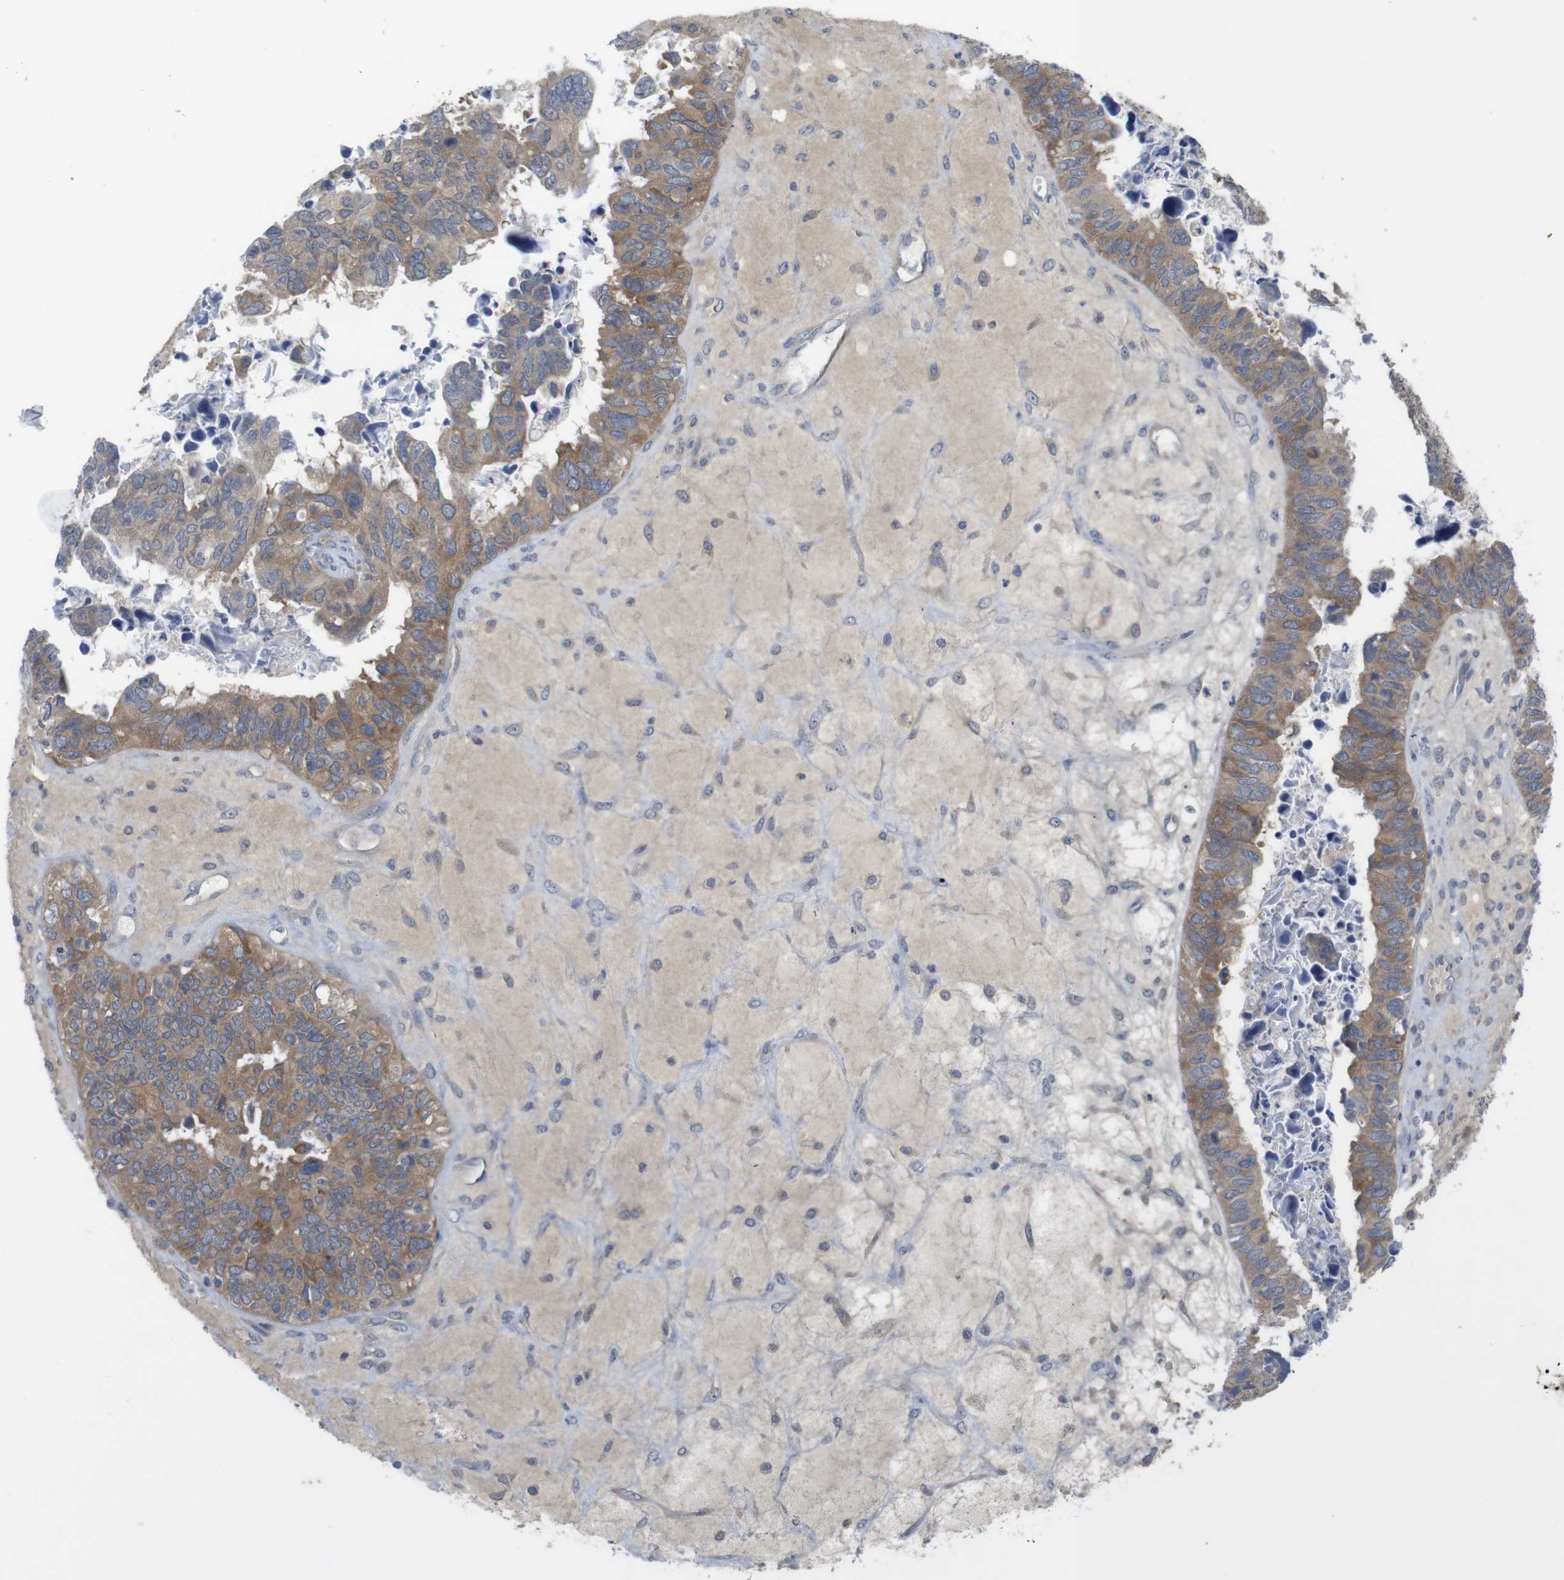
{"staining": {"intensity": "moderate", "quantity": ">75%", "location": "cytoplasmic/membranous"}, "tissue": "ovarian cancer", "cell_type": "Tumor cells", "image_type": "cancer", "snomed": [{"axis": "morphology", "description": "Cystadenocarcinoma, serous, NOS"}, {"axis": "topography", "description": "Ovary"}], "caption": "Immunohistochemical staining of ovarian cancer shows medium levels of moderate cytoplasmic/membranous expression in about >75% of tumor cells. Nuclei are stained in blue.", "gene": "BCAR3", "patient": {"sex": "female", "age": 79}}